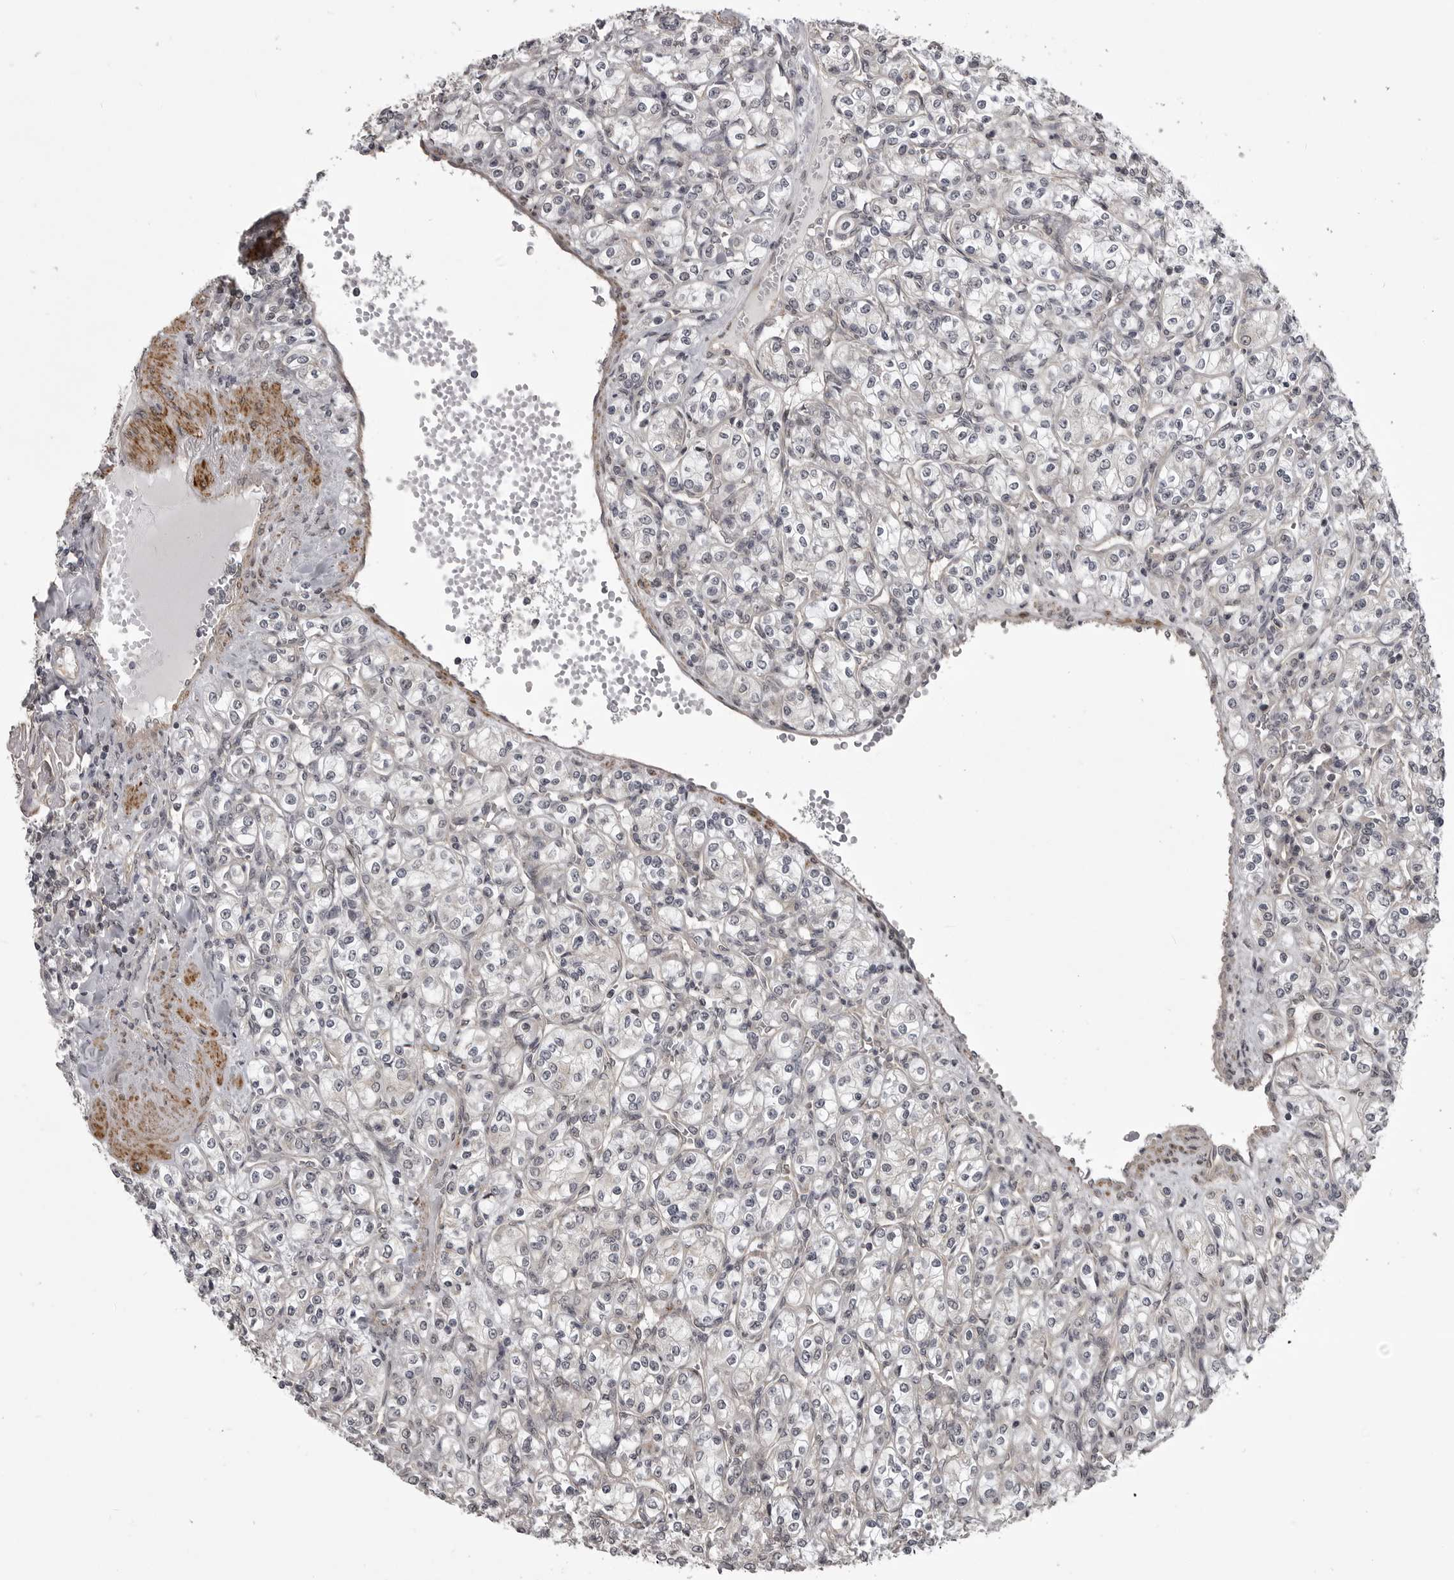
{"staining": {"intensity": "negative", "quantity": "none", "location": "none"}, "tissue": "renal cancer", "cell_type": "Tumor cells", "image_type": "cancer", "snomed": [{"axis": "morphology", "description": "Adenocarcinoma, NOS"}, {"axis": "topography", "description": "Kidney"}], "caption": "Immunohistochemistry (IHC) micrograph of neoplastic tissue: renal cancer (adenocarcinoma) stained with DAB displays no significant protein expression in tumor cells.", "gene": "SNX16", "patient": {"sex": "male", "age": 77}}